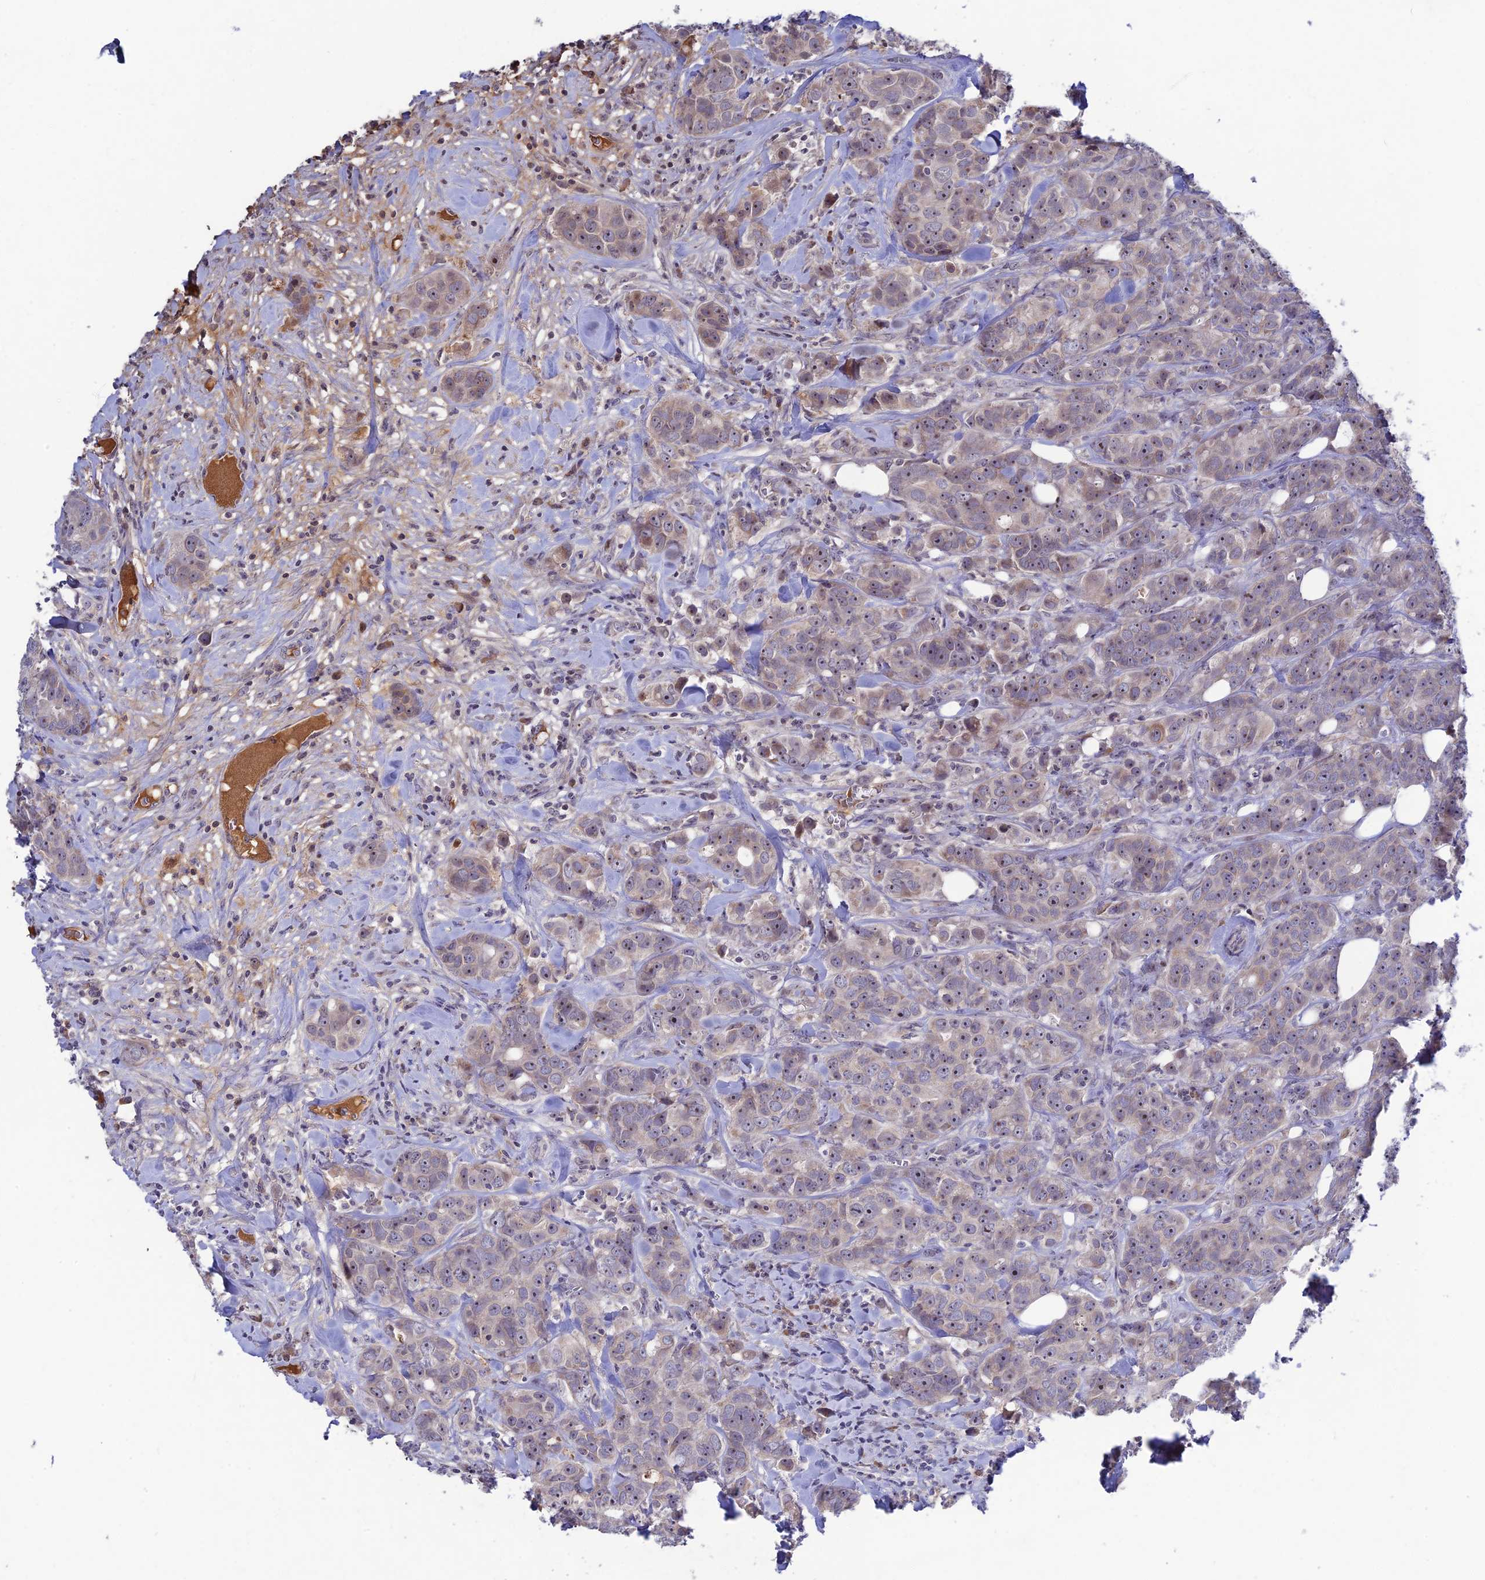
{"staining": {"intensity": "weak", "quantity": "<25%", "location": "cytoplasmic/membranous"}, "tissue": "breast cancer", "cell_type": "Tumor cells", "image_type": "cancer", "snomed": [{"axis": "morphology", "description": "Duct carcinoma"}, {"axis": "topography", "description": "Breast"}], "caption": "The immunohistochemistry (IHC) histopathology image has no significant staining in tumor cells of invasive ductal carcinoma (breast) tissue. The staining is performed using DAB (3,3'-diaminobenzidine) brown chromogen with nuclei counter-stained in using hematoxylin.", "gene": "CHST5", "patient": {"sex": "female", "age": 43}}